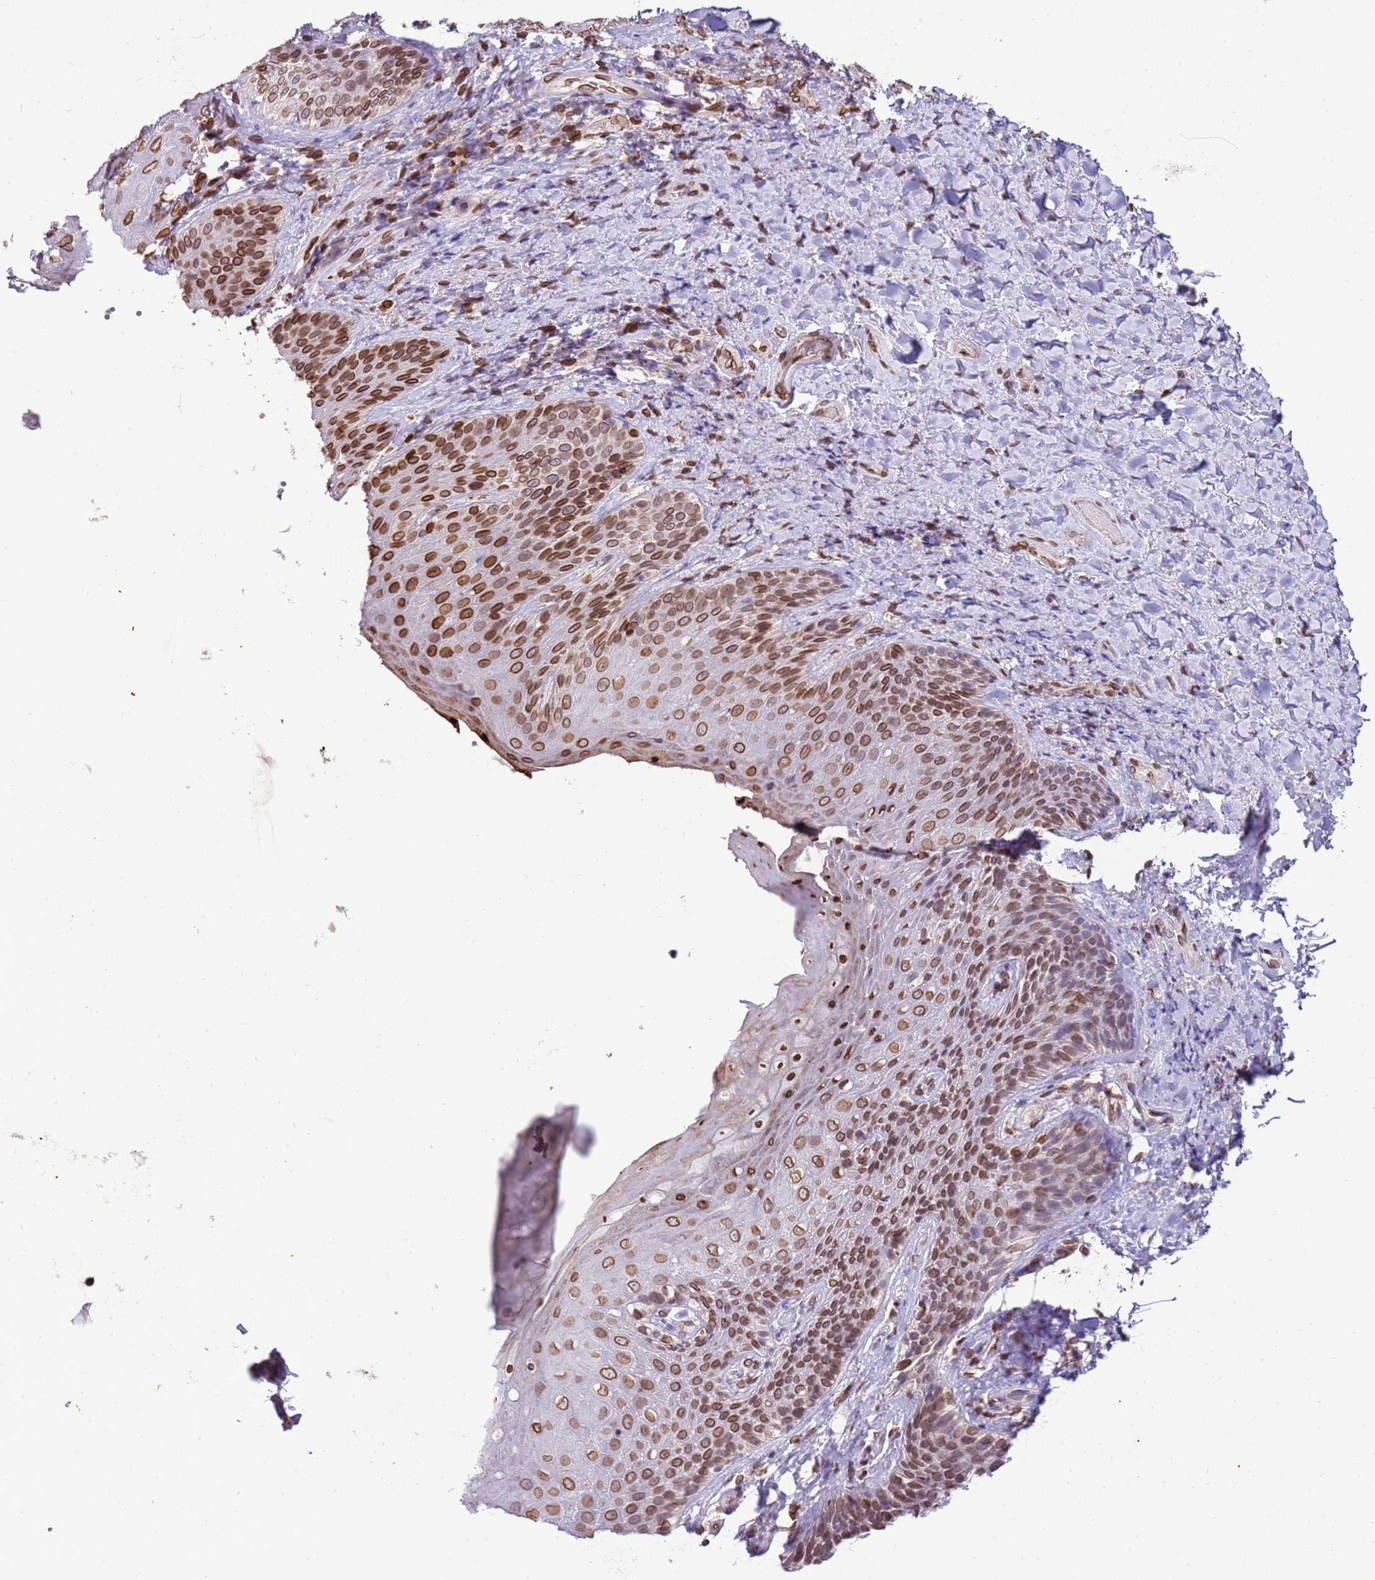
{"staining": {"intensity": "strong", "quantity": "25%-75%", "location": "cytoplasmic/membranous,nuclear"}, "tissue": "skin", "cell_type": "Epidermal cells", "image_type": "normal", "snomed": [{"axis": "morphology", "description": "Normal tissue, NOS"}, {"axis": "topography", "description": "Anal"}], "caption": "Normal skin exhibits strong cytoplasmic/membranous,nuclear expression in approximately 25%-75% of epidermal cells, visualized by immunohistochemistry. (IHC, brightfield microscopy, high magnification).", "gene": "TMEM47", "patient": {"sex": "female", "age": 89}}